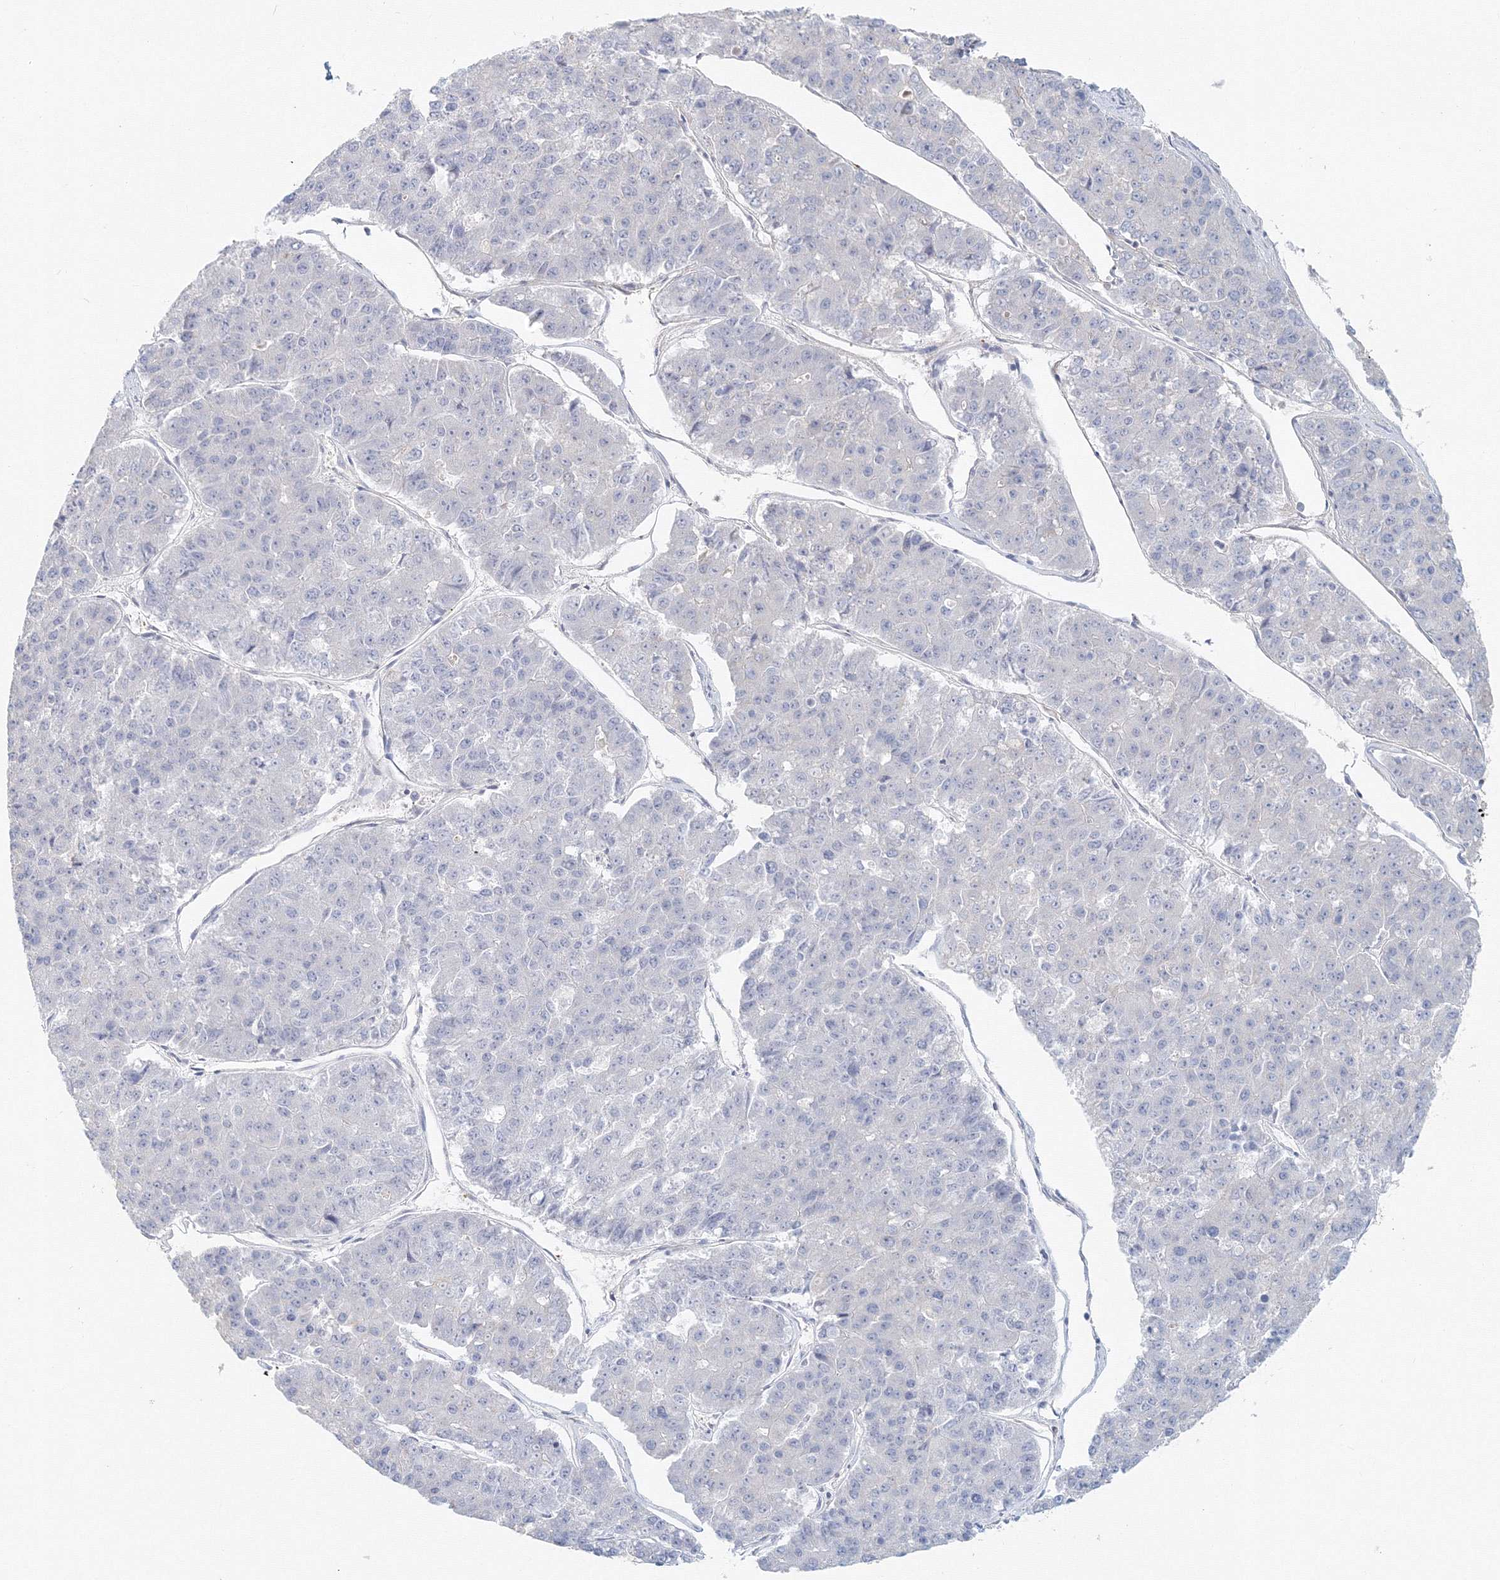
{"staining": {"intensity": "negative", "quantity": "none", "location": "none"}, "tissue": "pancreatic cancer", "cell_type": "Tumor cells", "image_type": "cancer", "snomed": [{"axis": "morphology", "description": "Adenocarcinoma, NOS"}, {"axis": "topography", "description": "Pancreas"}], "caption": "A high-resolution image shows immunohistochemistry staining of pancreatic adenocarcinoma, which exhibits no significant expression in tumor cells.", "gene": "MMRN1", "patient": {"sex": "male", "age": 50}}